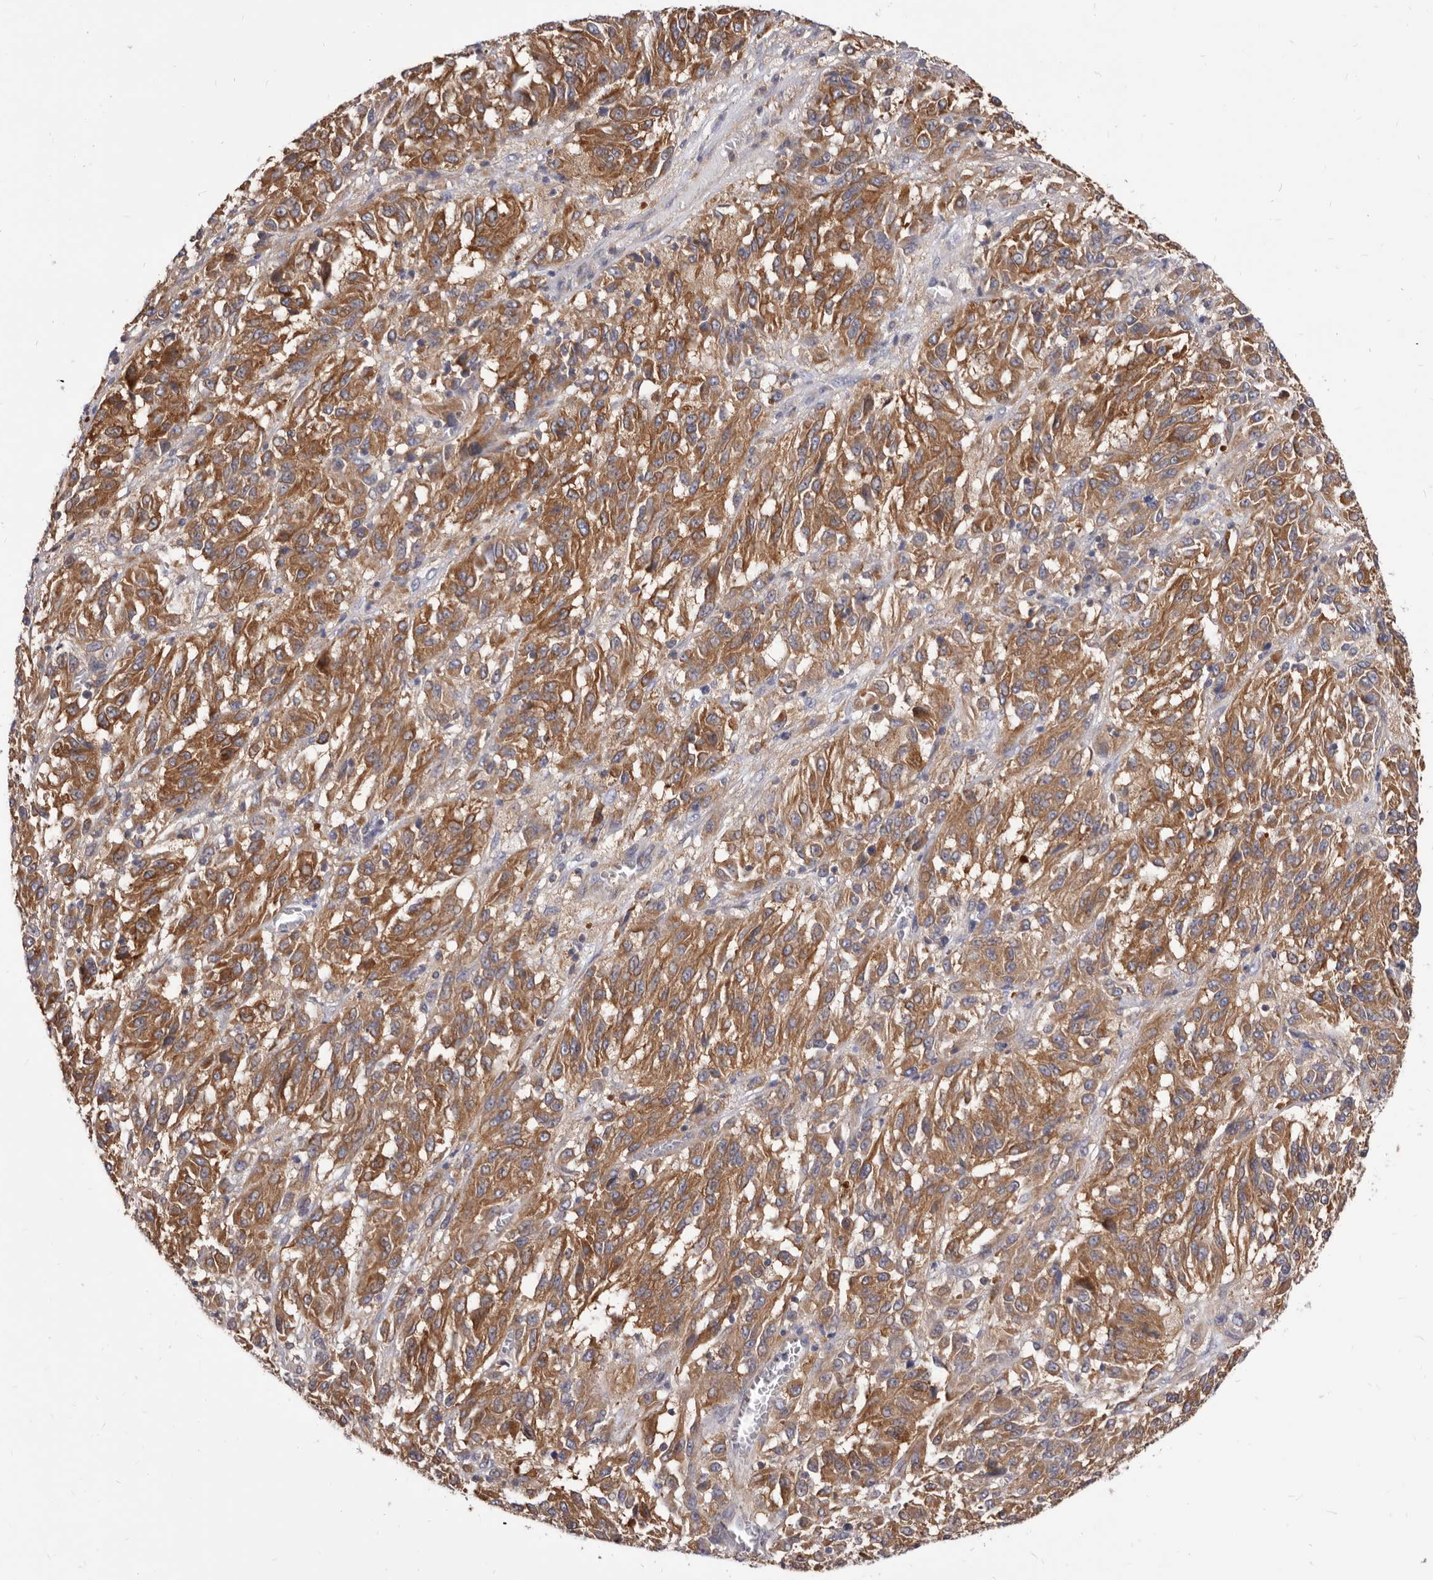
{"staining": {"intensity": "moderate", "quantity": ">75%", "location": "cytoplasmic/membranous"}, "tissue": "melanoma", "cell_type": "Tumor cells", "image_type": "cancer", "snomed": [{"axis": "morphology", "description": "Malignant melanoma, Metastatic site"}, {"axis": "topography", "description": "Lung"}], "caption": "Malignant melanoma (metastatic site) tissue displays moderate cytoplasmic/membranous positivity in about >75% of tumor cells, visualized by immunohistochemistry.", "gene": "NIBAN1", "patient": {"sex": "male", "age": 64}}